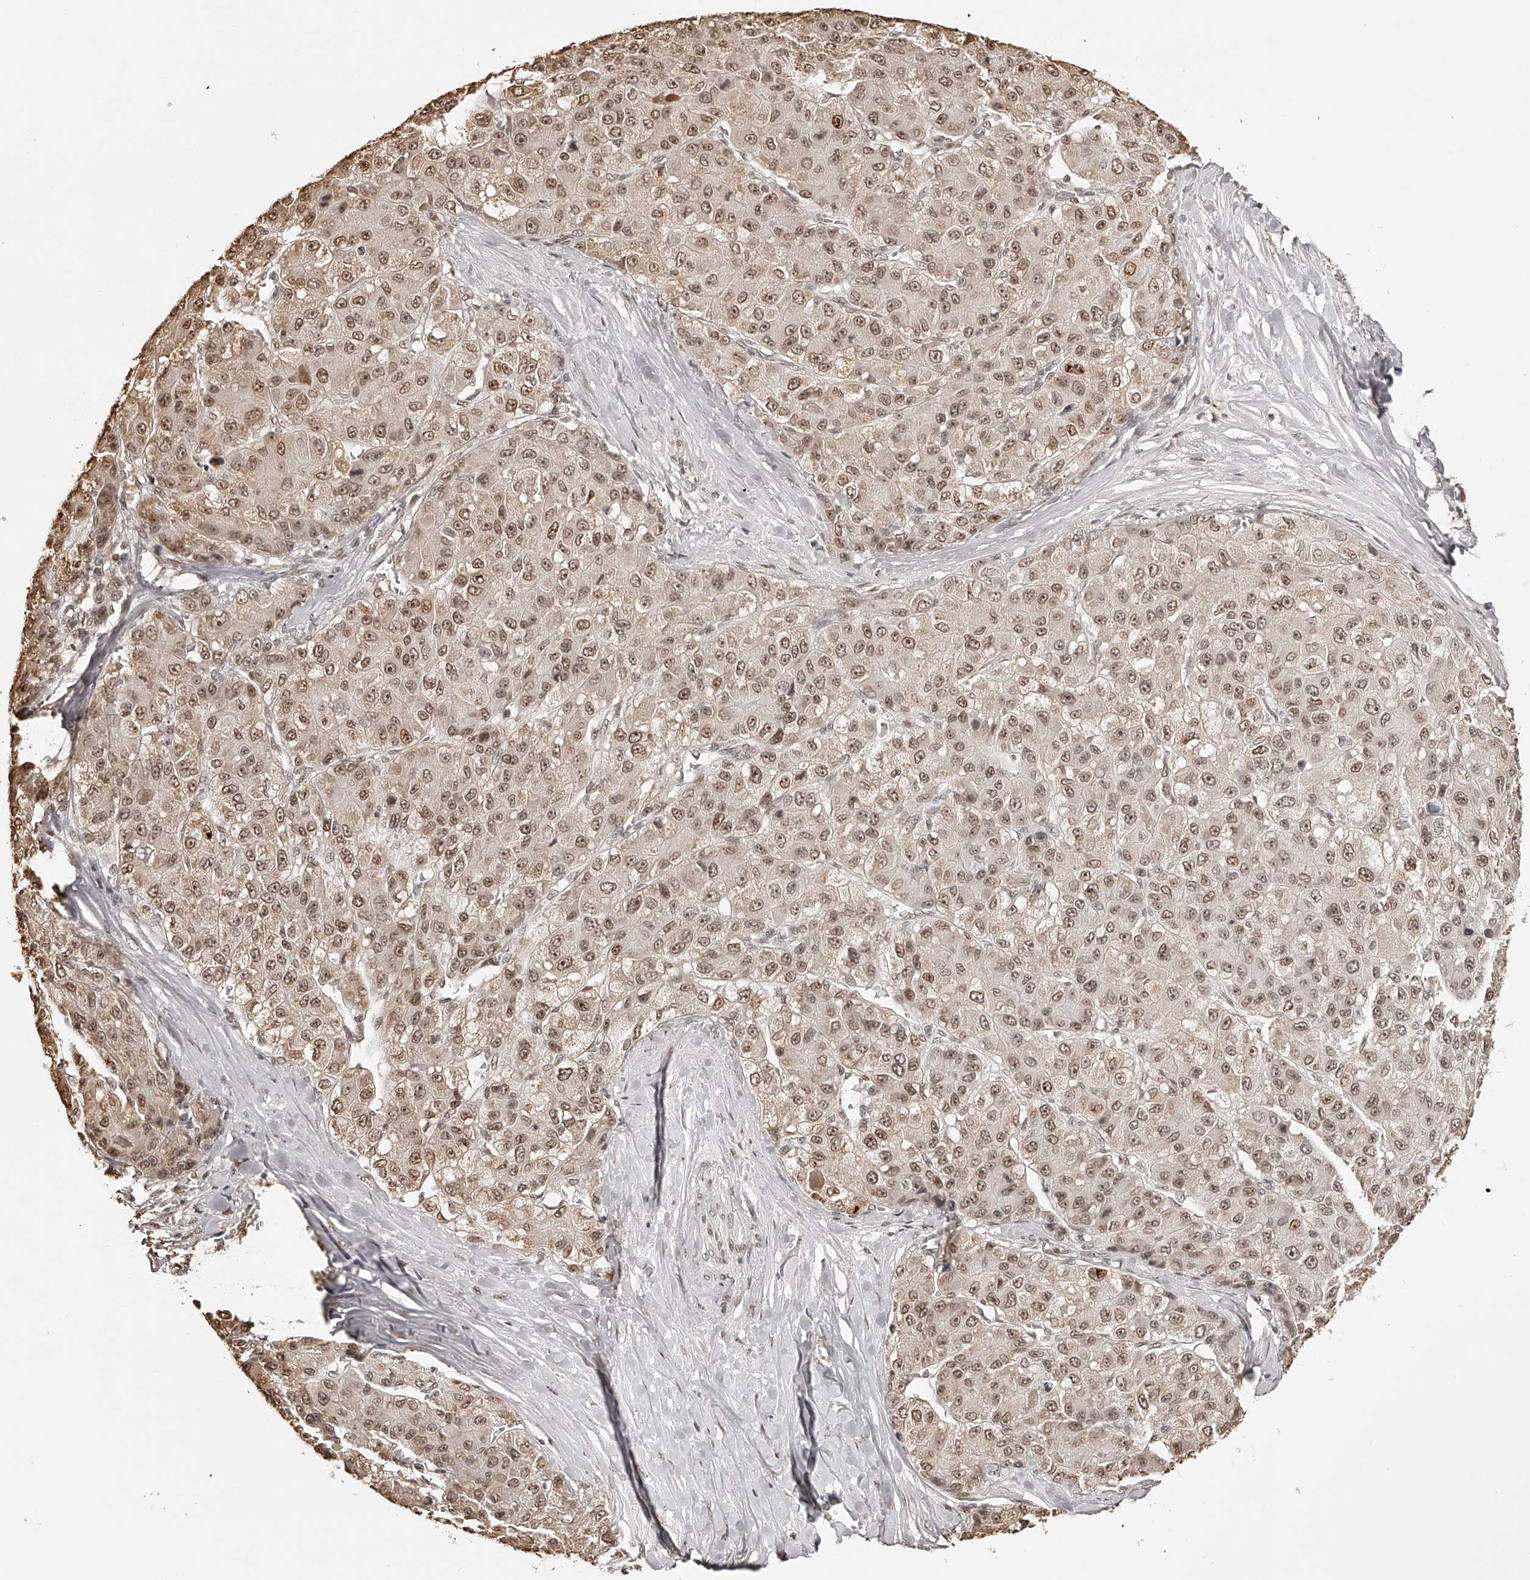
{"staining": {"intensity": "moderate", "quantity": ">75%", "location": "nuclear"}, "tissue": "liver cancer", "cell_type": "Tumor cells", "image_type": "cancer", "snomed": [{"axis": "morphology", "description": "Carcinoma, Hepatocellular, NOS"}, {"axis": "topography", "description": "Liver"}], "caption": "Immunohistochemistry (IHC) staining of liver cancer (hepatocellular carcinoma), which displays medium levels of moderate nuclear positivity in approximately >75% of tumor cells indicating moderate nuclear protein expression. The staining was performed using DAB (brown) for protein detection and nuclei were counterstained in hematoxylin (blue).", "gene": "ZNF503", "patient": {"sex": "male", "age": 80}}